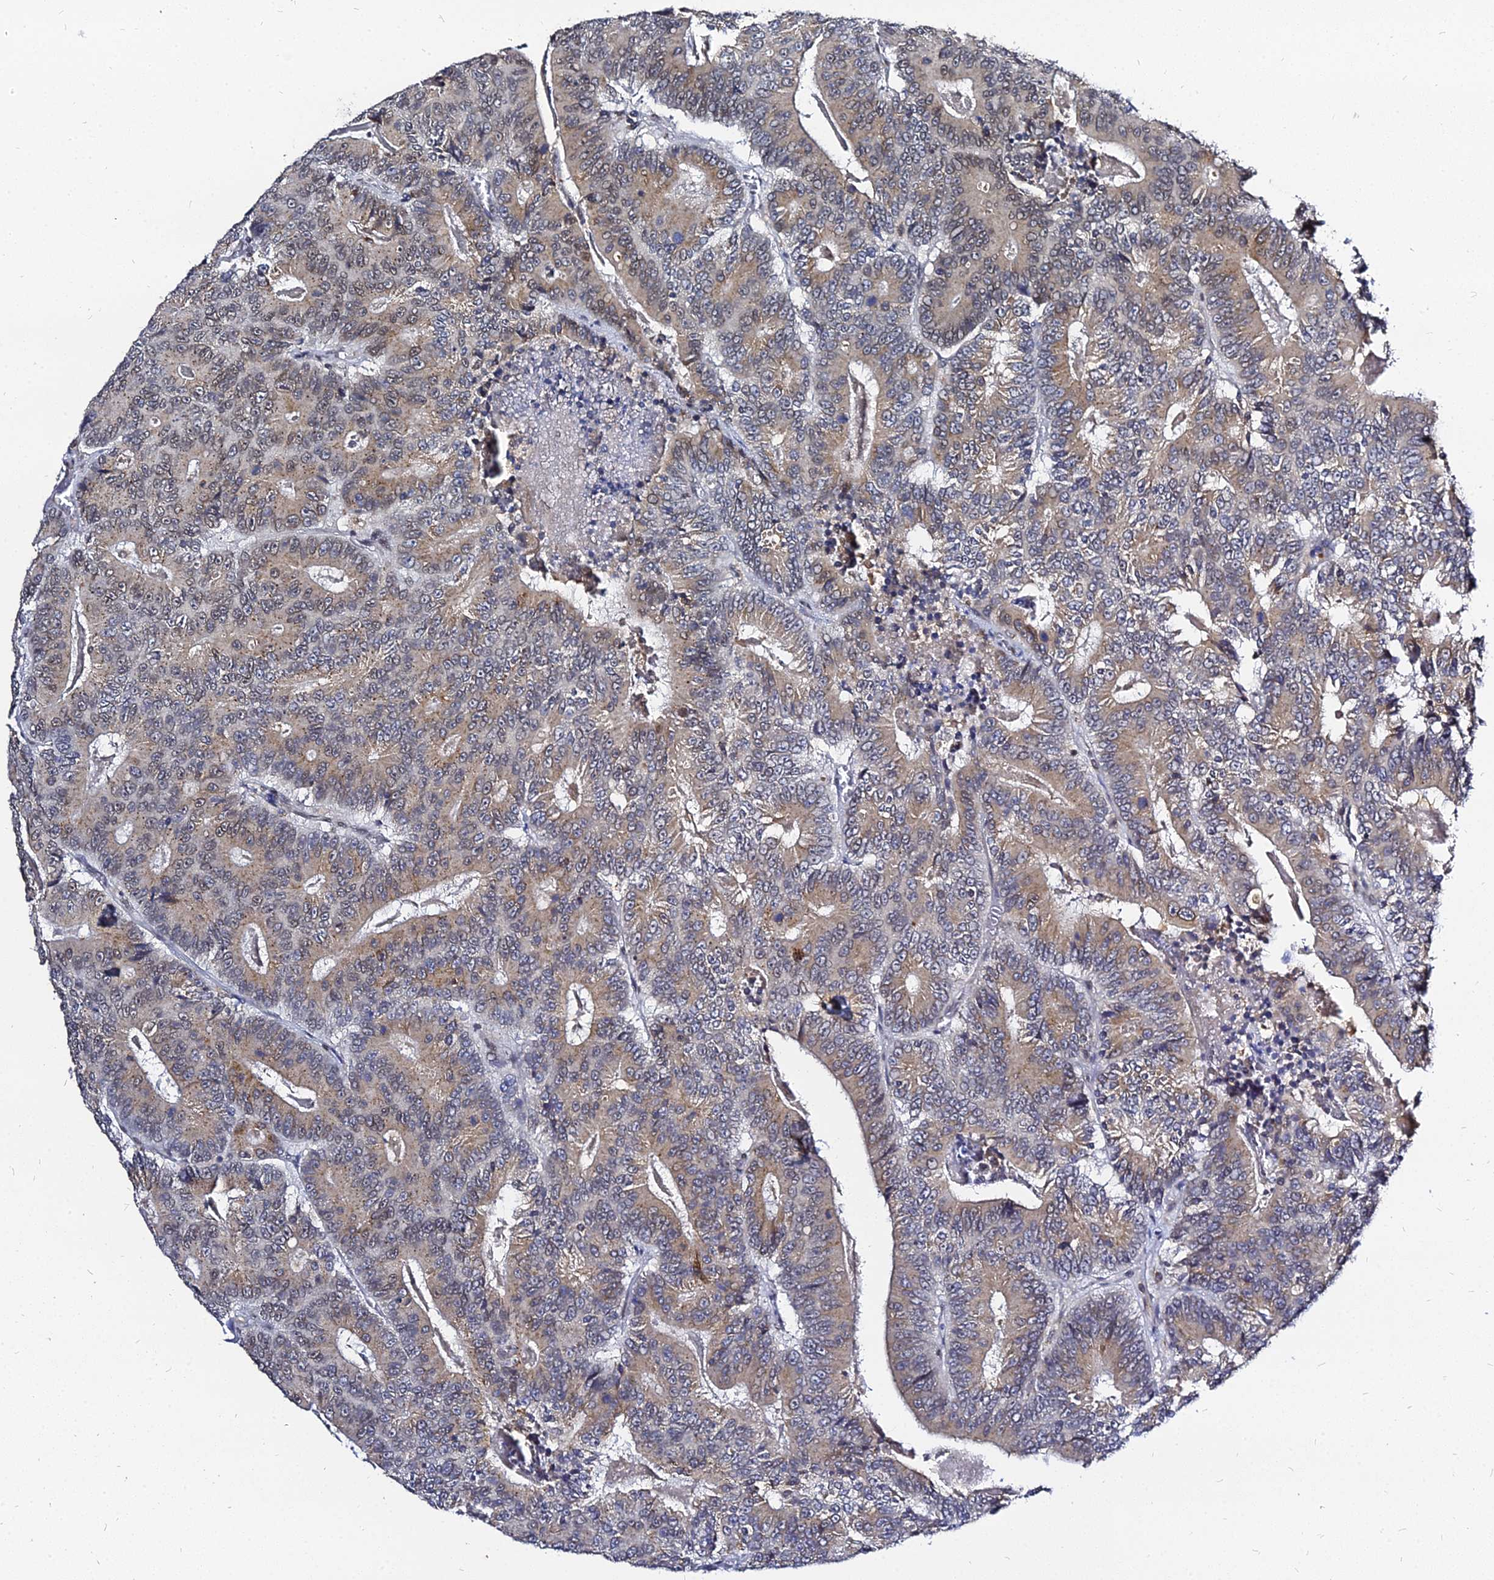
{"staining": {"intensity": "weak", "quantity": ">75%", "location": "cytoplasmic/membranous,nuclear"}, "tissue": "colorectal cancer", "cell_type": "Tumor cells", "image_type": "cancer", "snomed": [{"axis": "morphology", "description": "Adenocarcinoma, NOS"}, {"axis": "topography", "description": "Colon"}], "caption": "Immunohistochemical staining of human colorectal adenocarcinoma shows low levels of weak cytoplasmic/membranous and nuclear expression in about >75% of tumor cells.", "gene": "RNF121", "patient": {"sex": "male", "age": 83}}